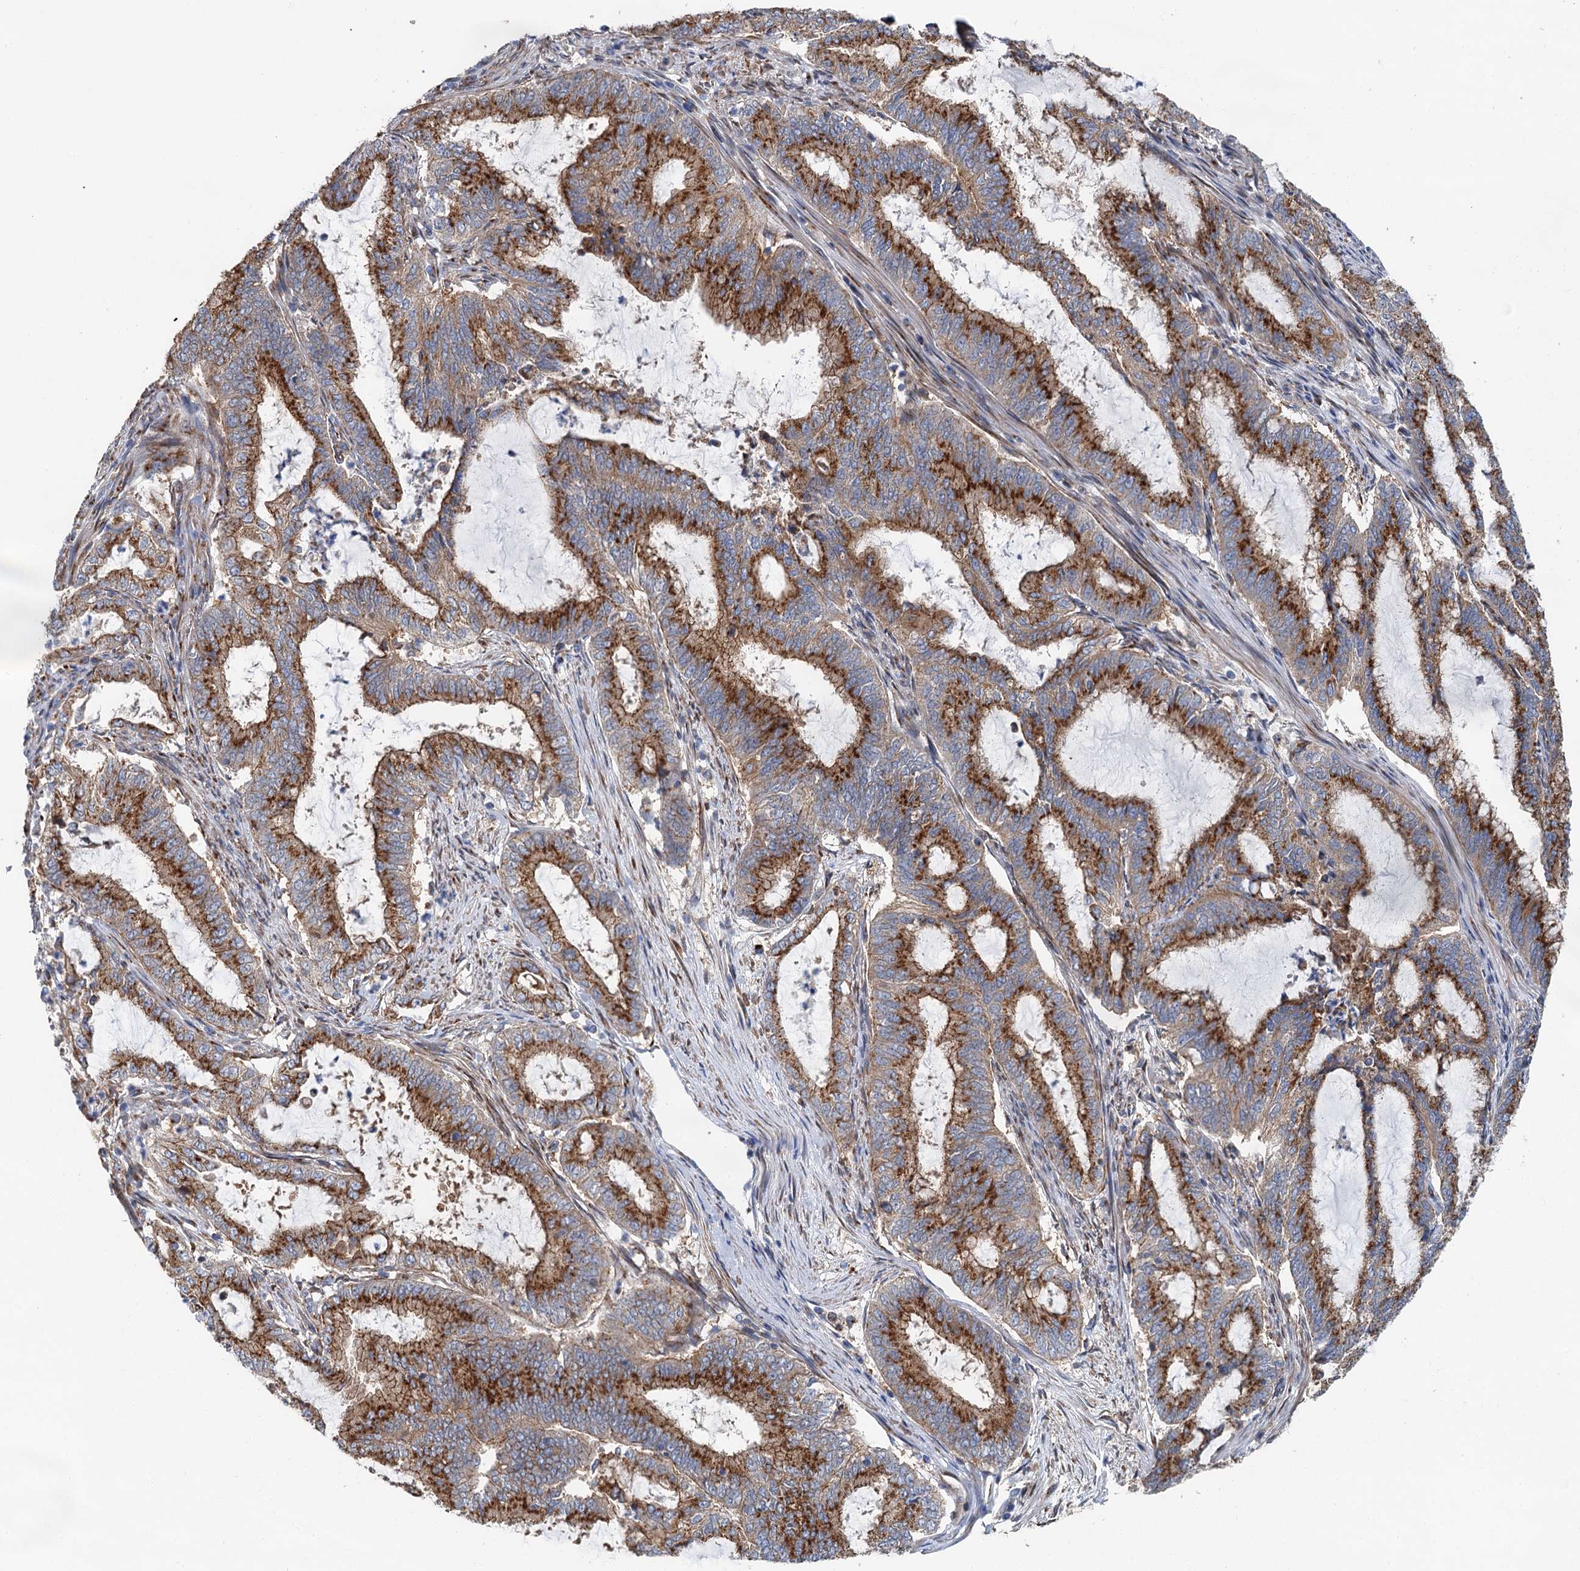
{"staining": {"intensity": "strong", "quantity": ">75%", "location": "cytoplasmic/membranous"}, "tissue": "endometrial cancer", "cell_type": "Tumor cells", "image_type": "cancer", "snomed": [{"axis": "morphology", "description": "Adenocarcinoma, NOS"}, {"axis": "topography", "description": "Endometrium"}], "caption": "Endometrial cancer stained with a brown dye displays strong cytoplasmic/membranous positive positivity in approximately >75% of tumor cells.", "gene": "BET1L", "patient": {"sex": "female", "age": 51}}